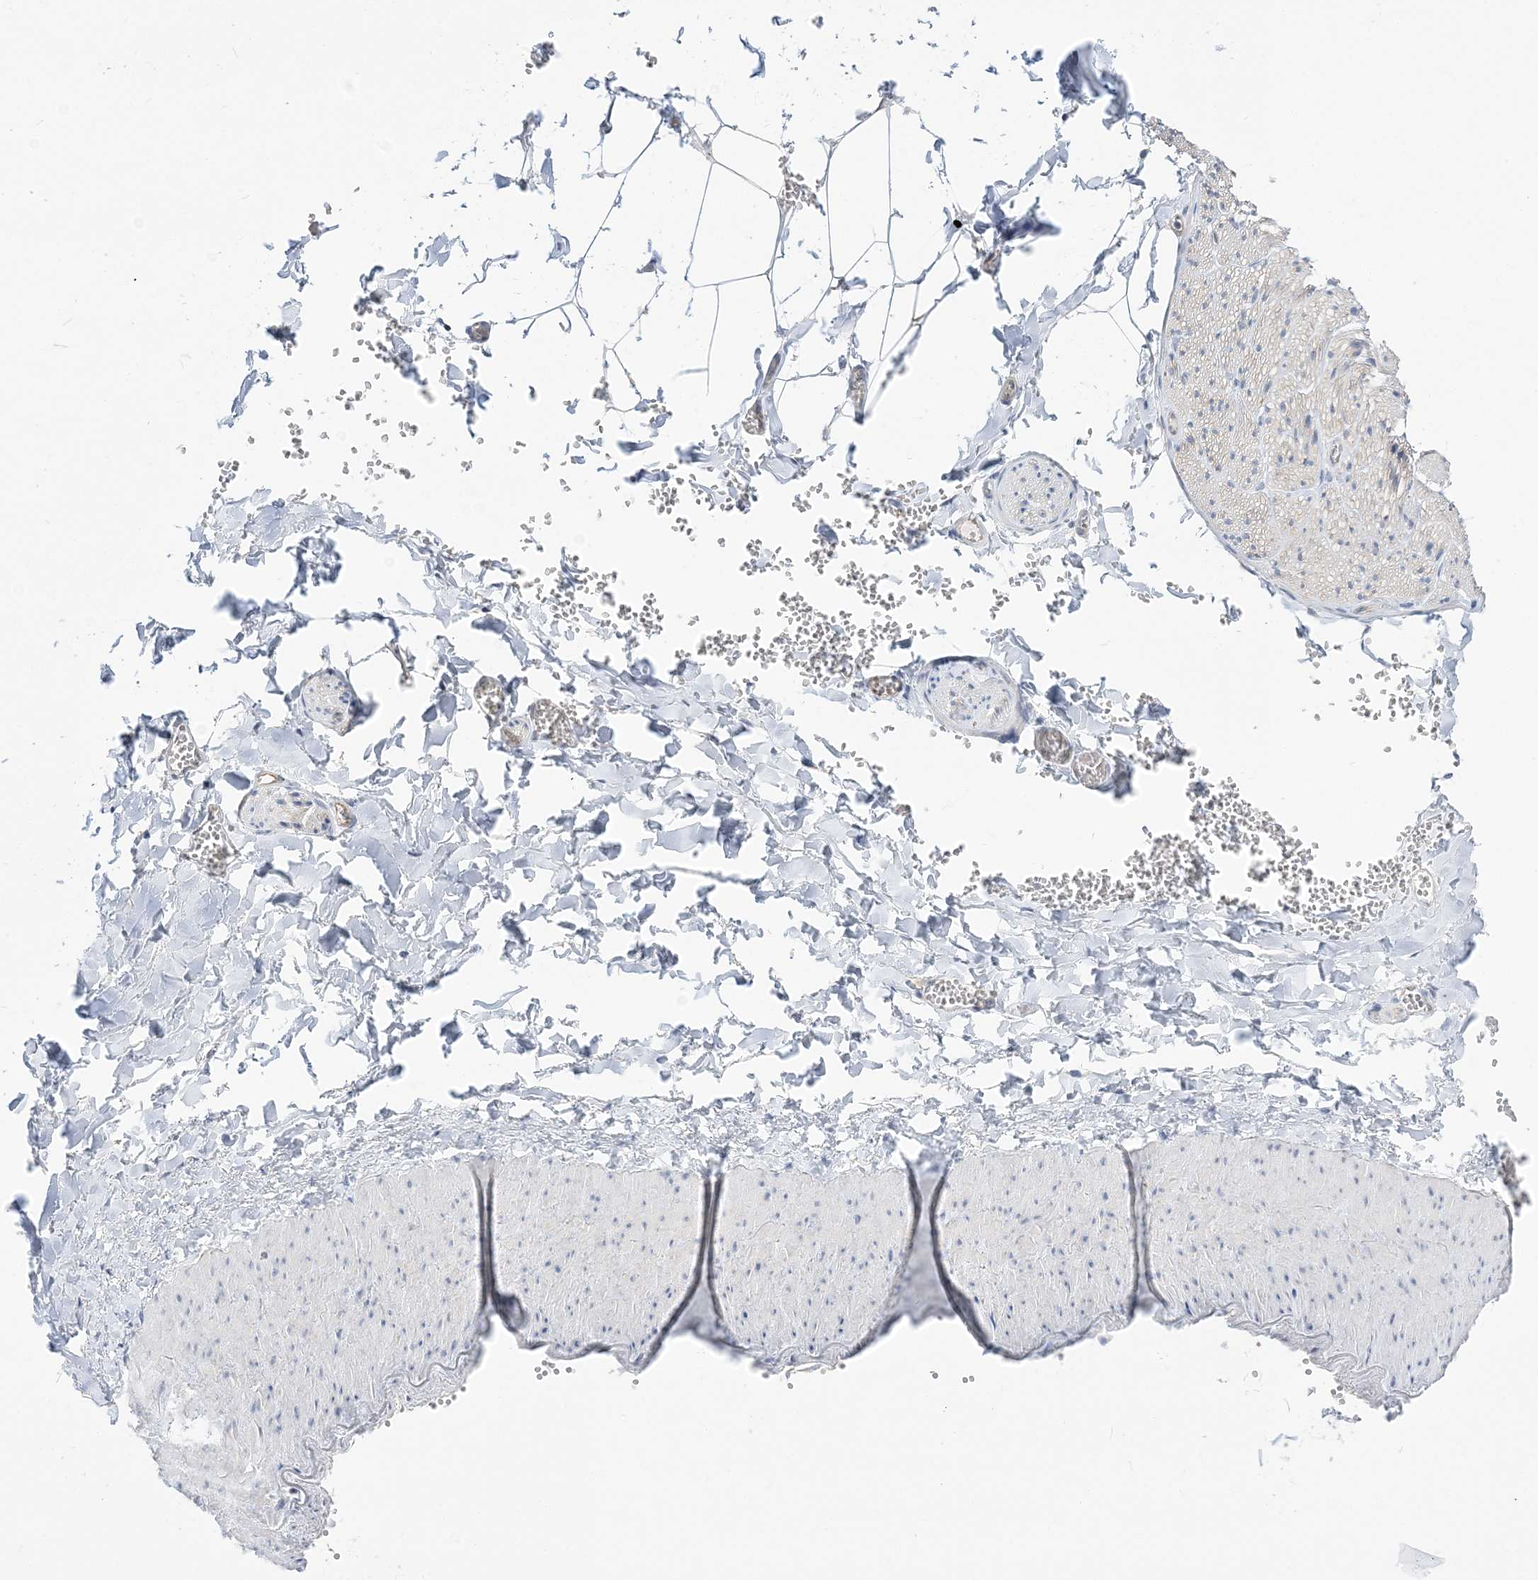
{"staining": {"intensity": "negative", "quantity": "none", "location": "none"}, "tissue": "adipose tissue", "cell_type": "Adipocytes", "image_type": "normal", "snomed": [{"axis": "morphology", "description": "Normal tissue, NOS"}, {"axis": "topography", "description": "Gallbladder"}, {"axis": "topography", "description": "Peripheral nerve tissue"}], "caption": "DAB immunohistochemical staining of benign human adipose tissue demonstrates no significant expression in adipocytes. Nuclei are stained in blue.", "gene": "THADA", "patient": {"sex": "male", "age": 38}}